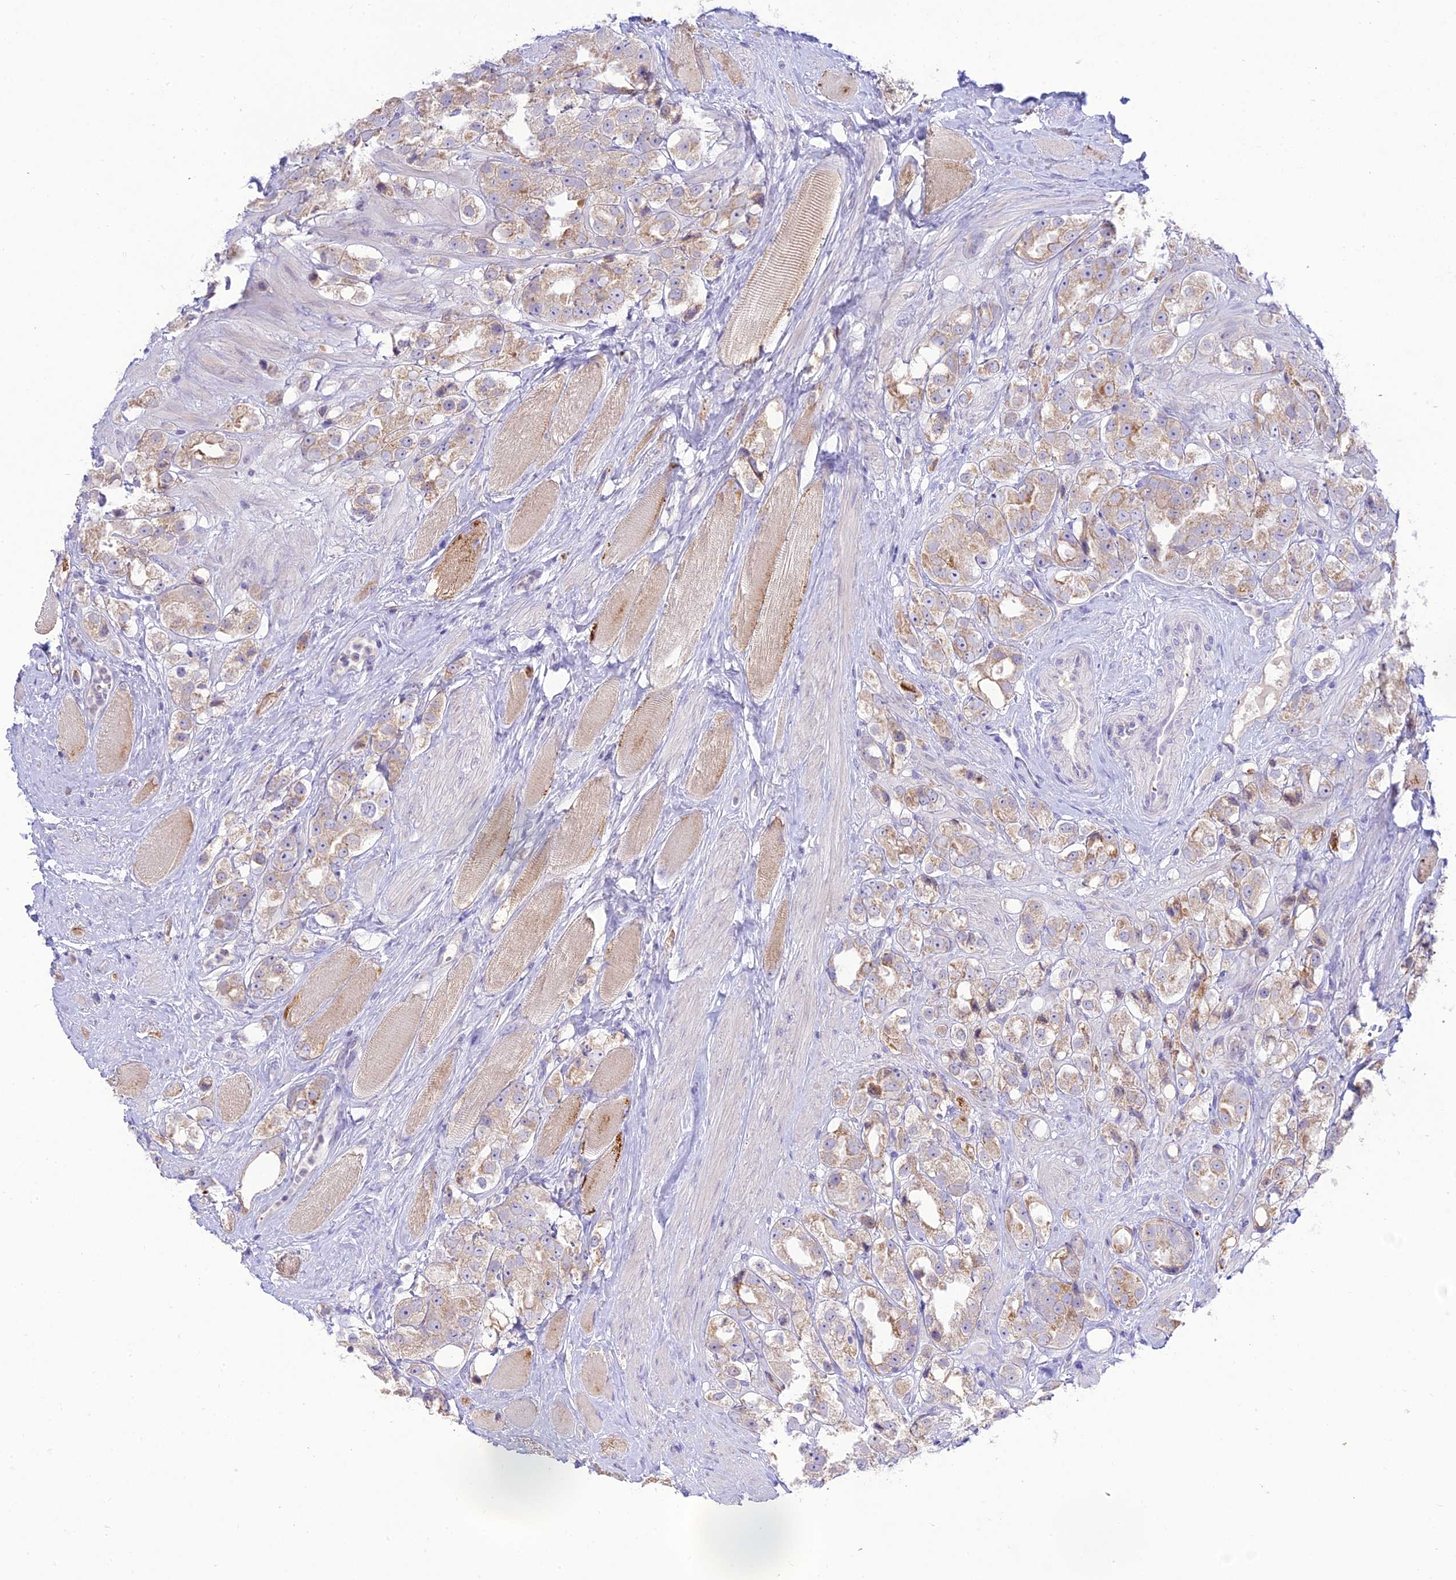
{"staining": {"intensity": "weak", "quantity": ">75%", "location": "cytoplasmic/membranous"}, "tissue": "prostate cancer", "cell_type": "Tumor cells", "image_type": "cancer", "snomed": [{"axis": "morphology", "description": "Adenocarcinoma, NOS"}, {"axis": "topography", "description": "Prostate"}], "caption": "Adenocarcinoma (prostate) tissue exhibits weak cytoplasmic/membranous positivity in about >75% of tumor cells, visualized by immunohistochemistry. (DAB IHC with brightfield microscopy, high magnification).", "gene": "TMEM40", "patient": {"sex": "male", "age": 79}}